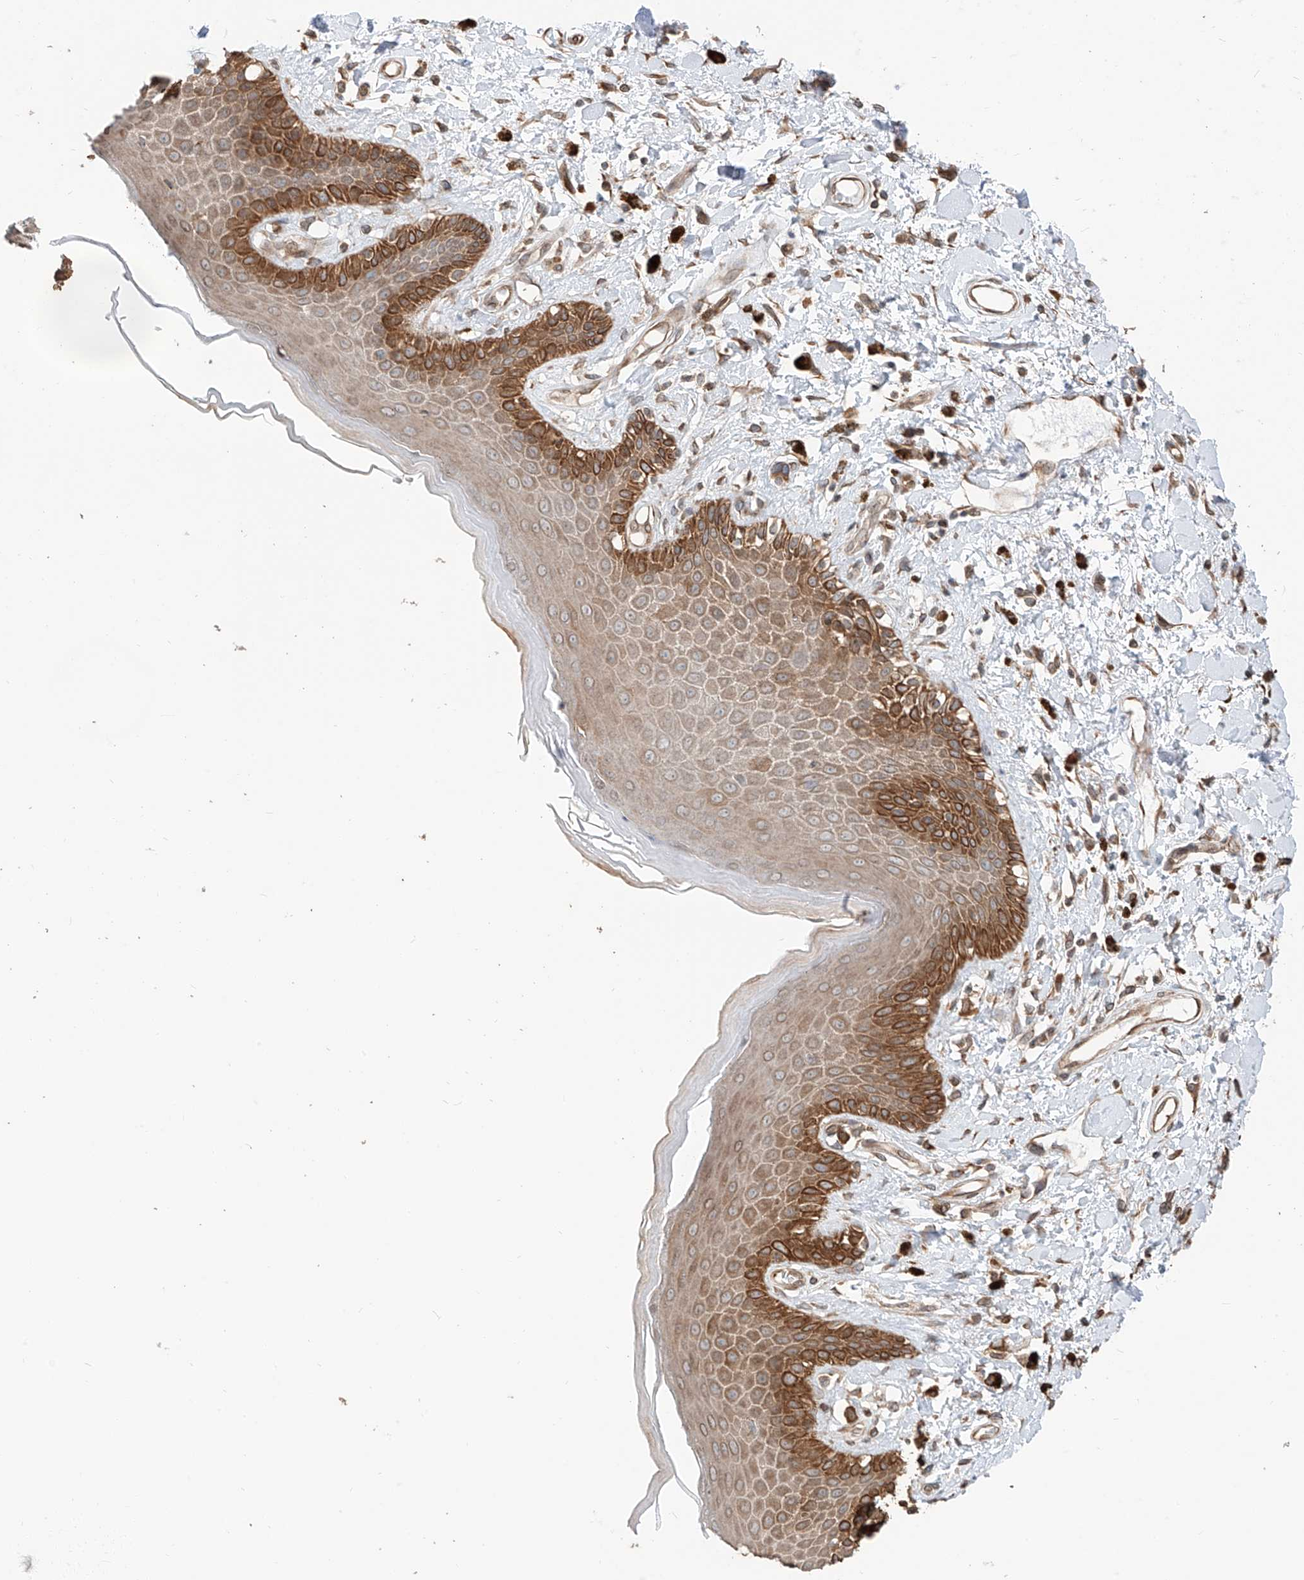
{"staining": {"intensity": "strong", "quantity": "25%-75%", "location": "cytoplasmic/membranous"}, "tissue": "skin", "cell_type": "Epidermal cells", "image_type": "normal", "snomed": [{"axis": "morphology", "description": "Normal tissue, NOS"}, {"axis": "topography", "description": "Anal"}], "caption": "Strong cytoplasmic/membranous positivity for a protein is appreciated in about 25%-75% of epidermal cells of unremarkable skin using immunohistochemistry.", "gene": "CEP162", "patient": {"sex": "female", "age": 78}}